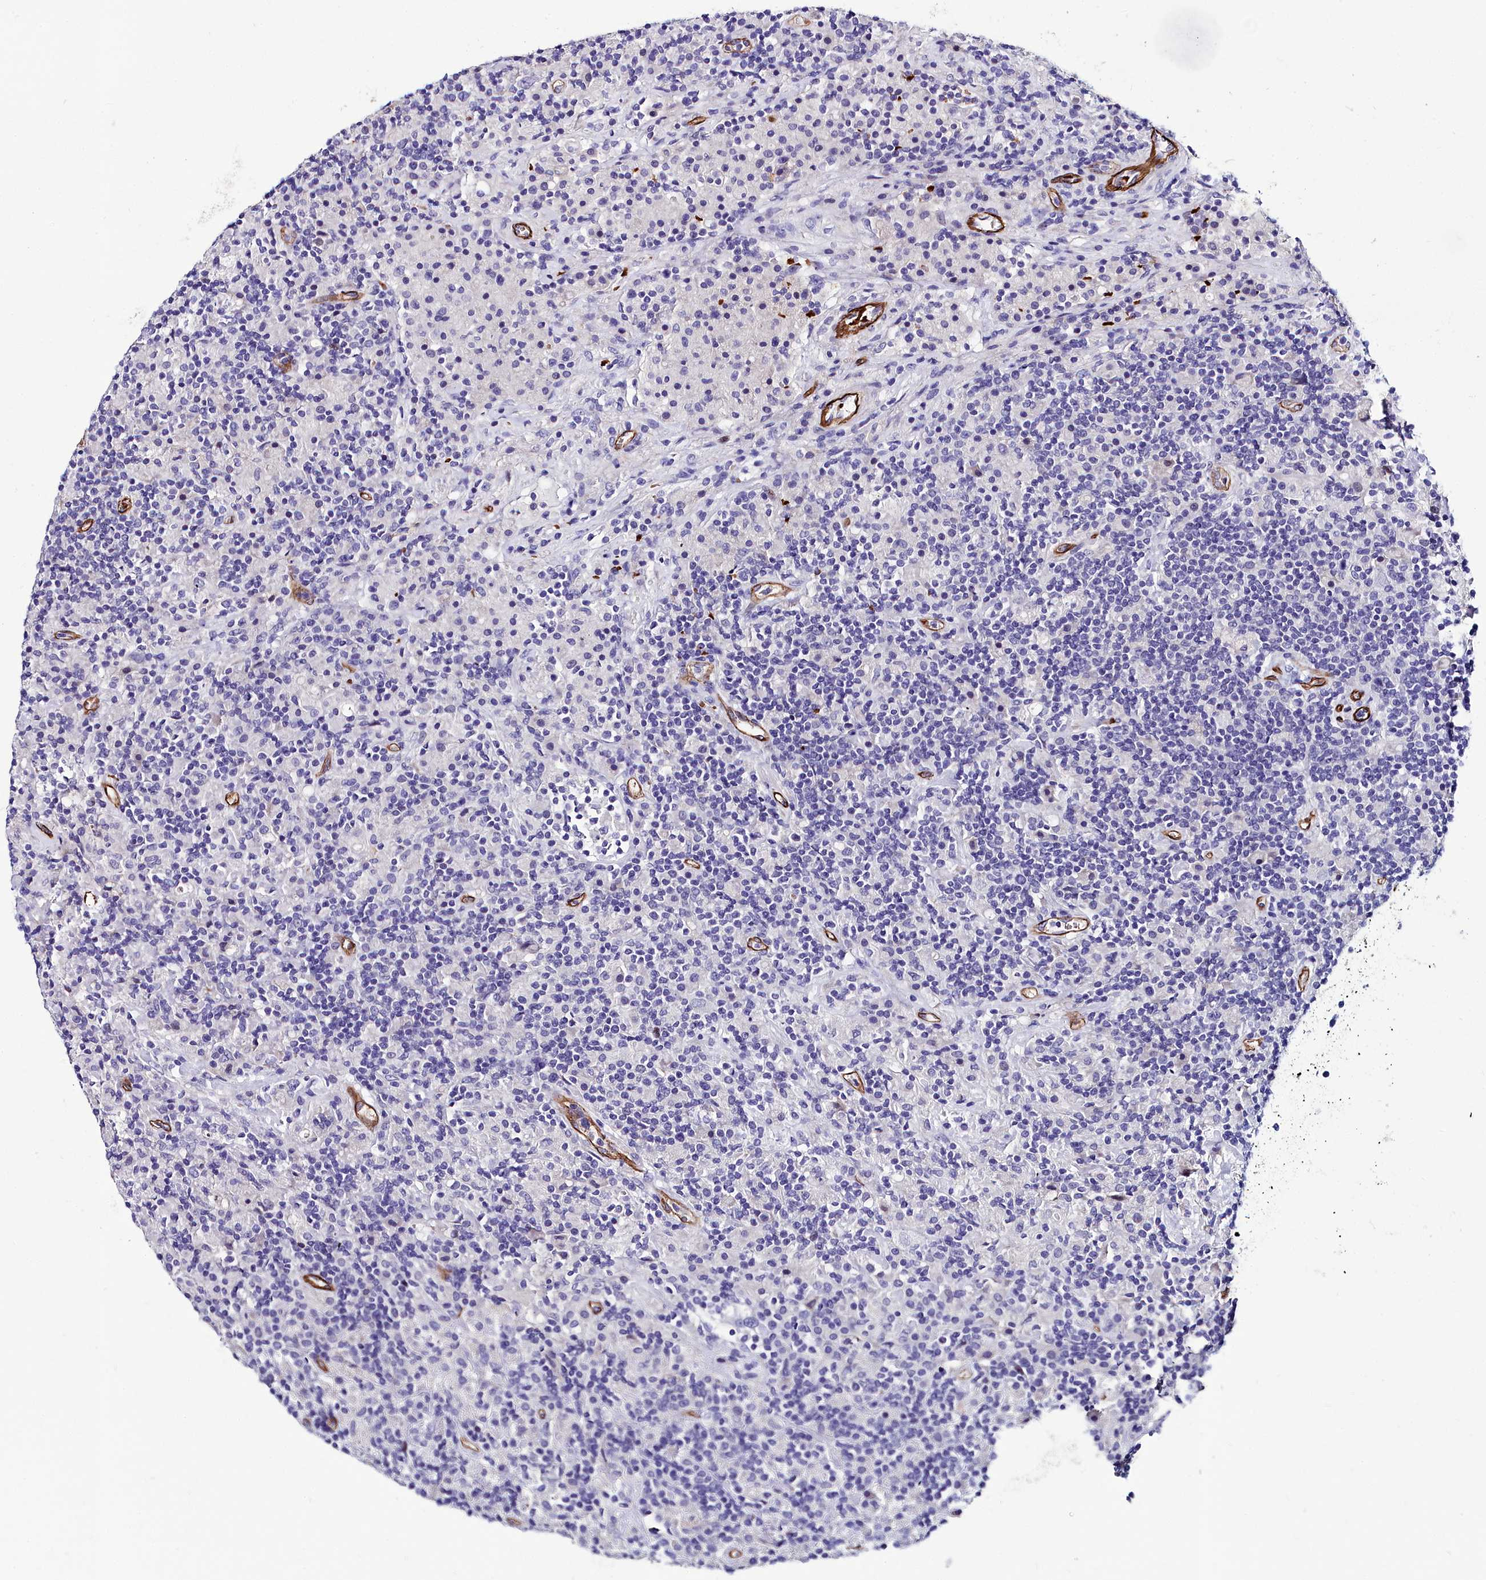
{"staining": {"intensity": "negative", "quantity": "none", "location": "none"}, "tissue": "lymphoma", "cell_type": "Tumor cells", "image_type": "cancer", "snomed": [{"axis": "morphology", "description": "Hodgkin's disease, NOS"}, {"axis": "topography", "description": "Lymph node"}], "caption": "Tumor cells show no significant protein expression in lymphoma.", "gene": "CYP4F11", "patient": {"sex": "male", "age": 70}}